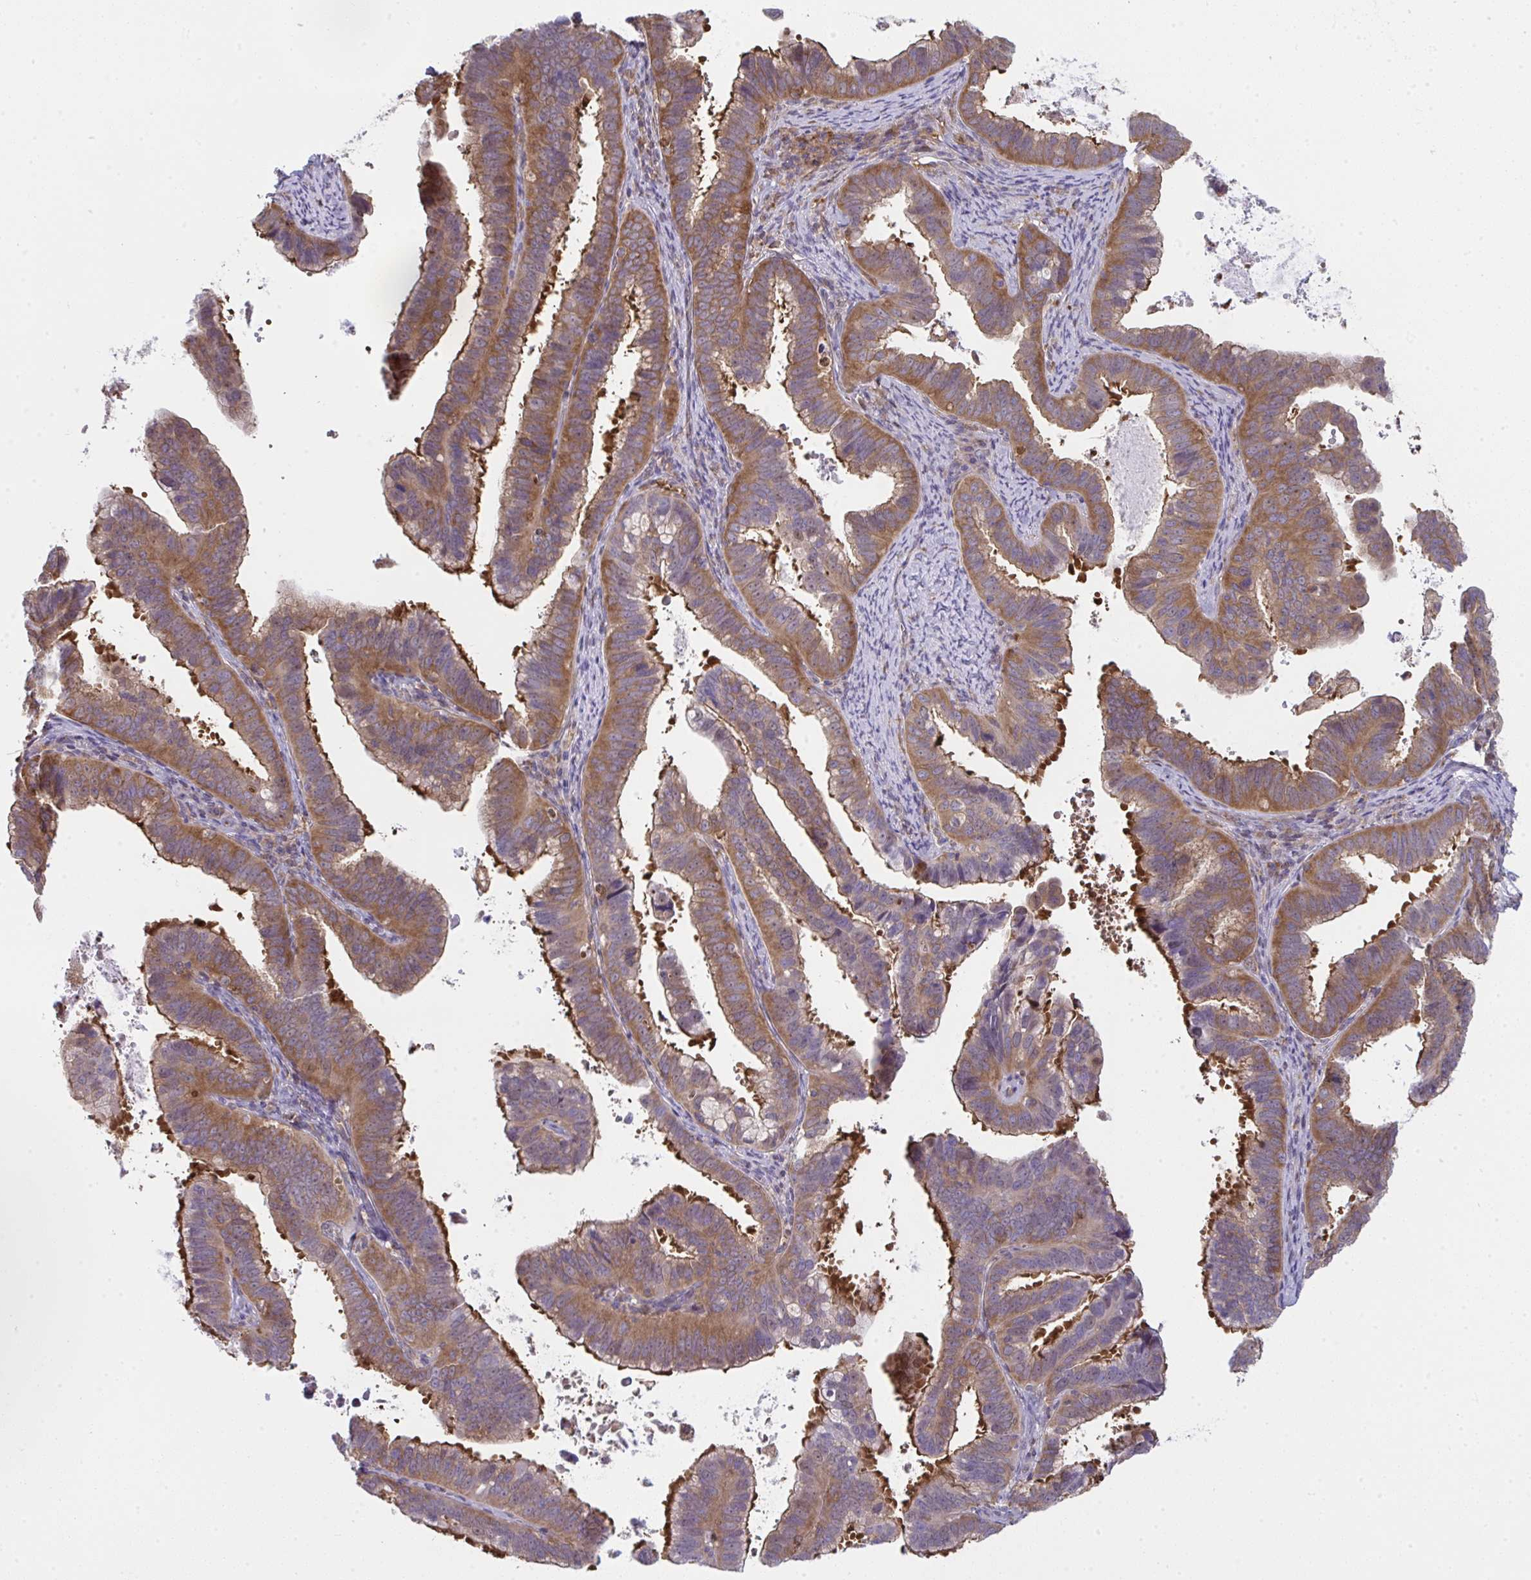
{"staining": {"intensity": "moderate", "quantity": ">75%", "location": "cytoplasmic/membranous"}, "tissue": "cervical cancer", "cell_type": "Tumor cells", "image_type": "cancer", "snomed": [{"axis": "morphology", "description": "Adenocarcinoma, NOS"}, {"axis": "topography", "description": "Cervix"}], "caption": "Immunohistochemical staining of adenocarcinoma (cervical) reveals moderate cytoplasmic/membranous protein expression in about >75% of tumor cells.", "gene": "ALDH16A1", "patient": {"sex": "female", "age": 61}}